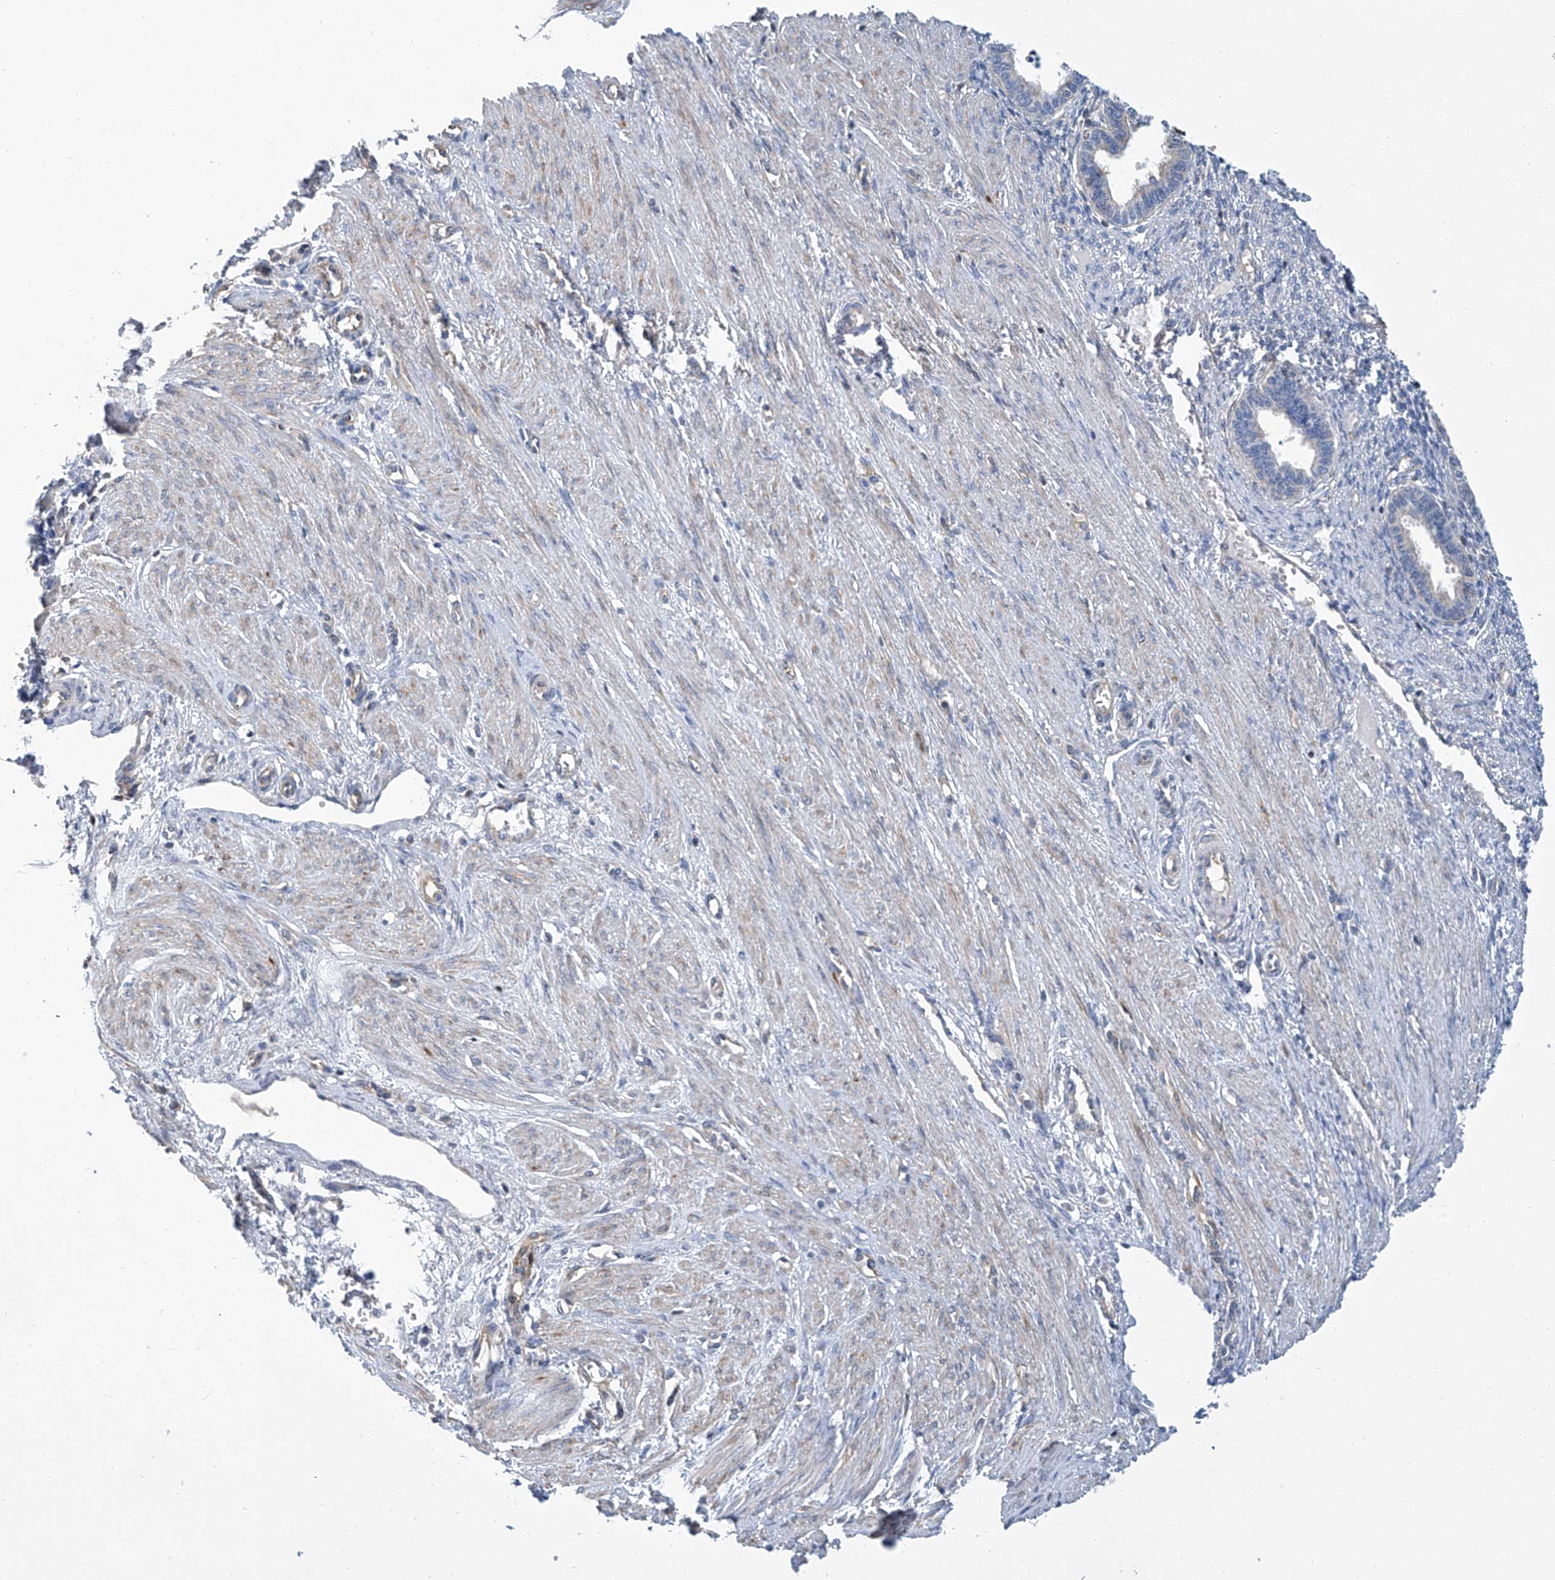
{"staining": {"intensity": "negative", "quantity": "none", "location": "none"}, "tissue": "endometrium", "cell_type": "Cells in endometrial stroma", "image_type": "normal", "snomed": [{"axis": "morphology", "description": "Normal tissue, NOS"}, {"axis": "topography", "description": "Endometrium"}], "caption": "Immunohistochemistry image of benign endometrium stained for a protein (brown), which displays no positivity in cells in endometrial stroma. (Brightfield microscopy of DAB IHC at high magnification).", "gene": "PSMB10", "patient": {"sex": "female", "age": 33}}